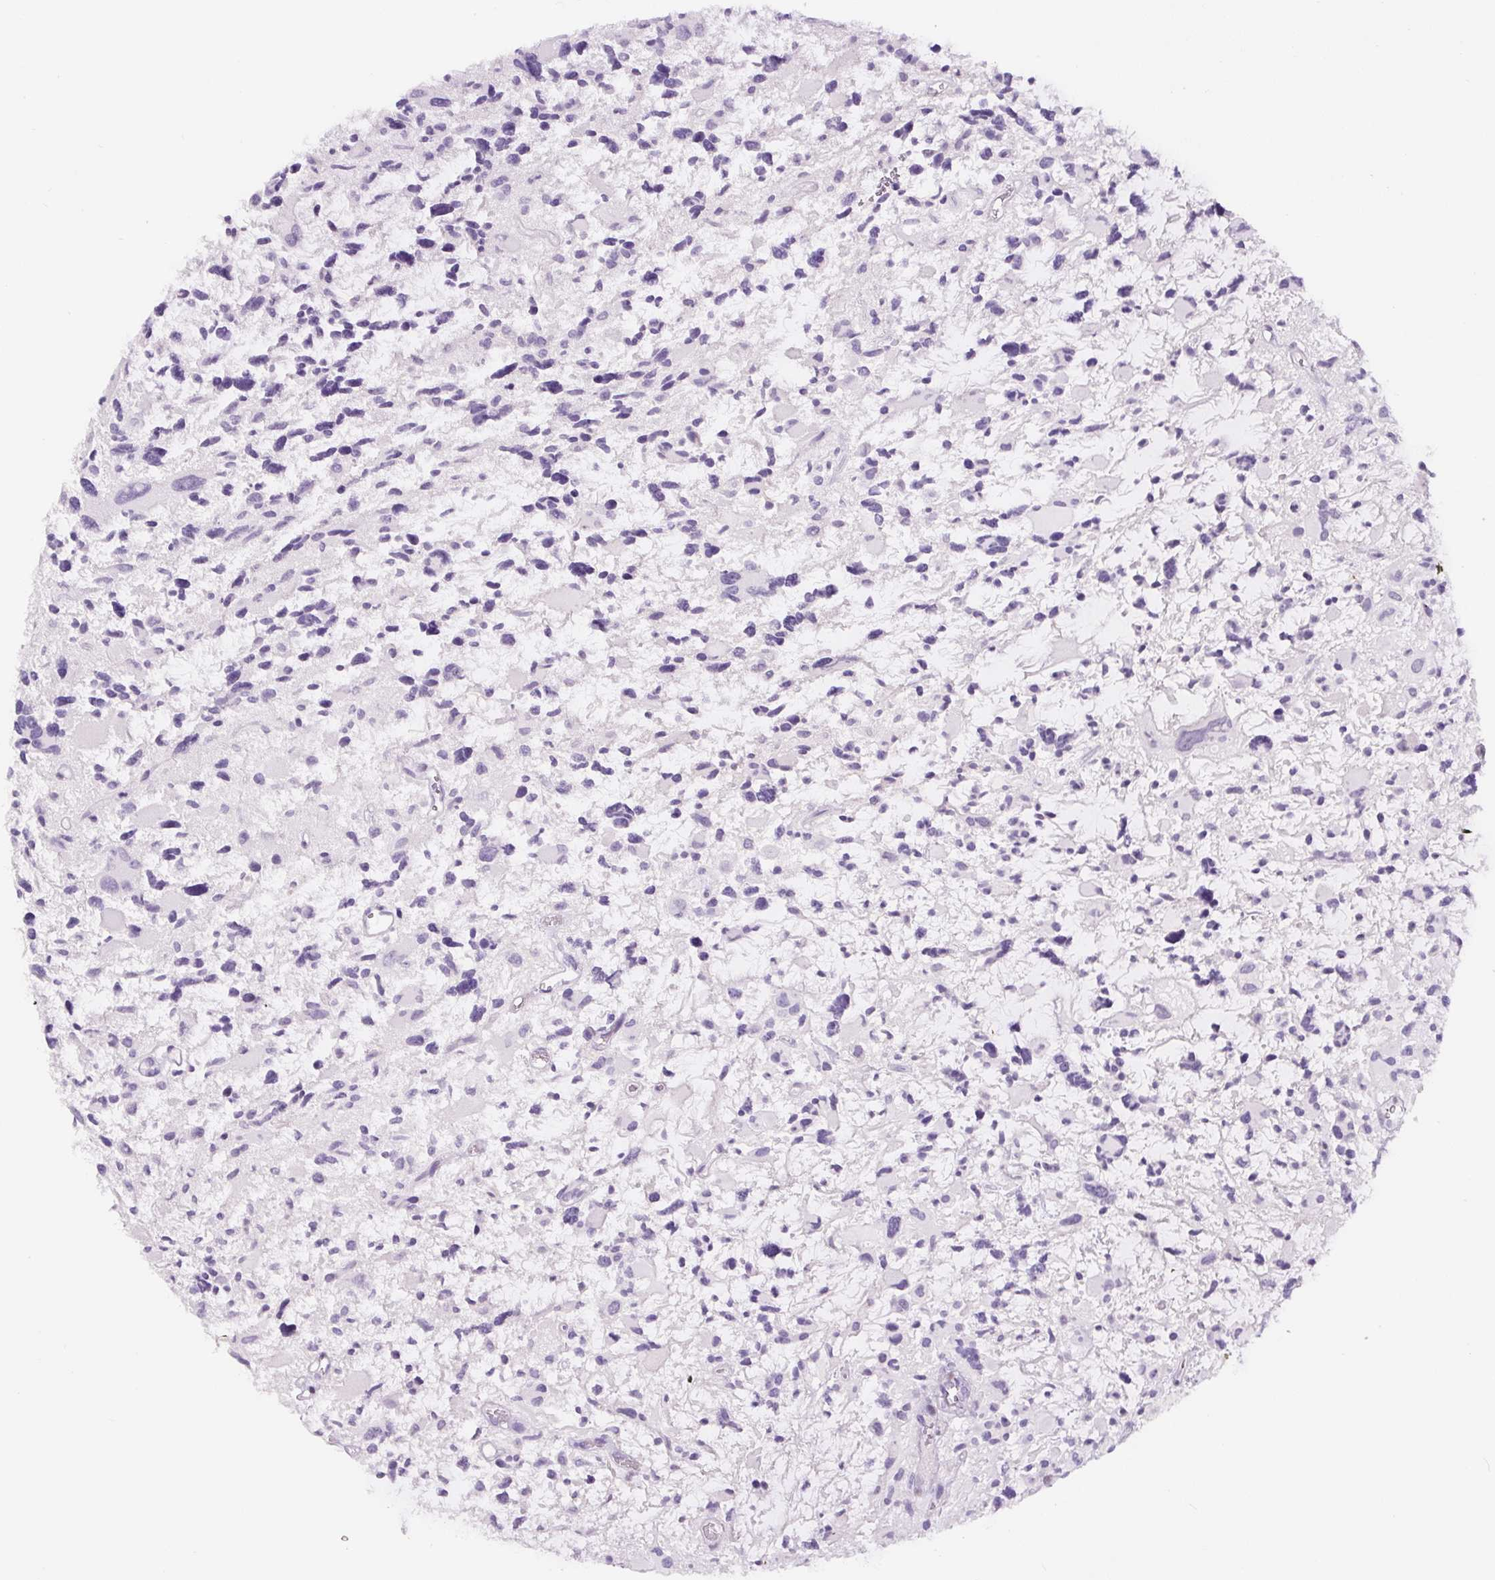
{"staining": {"intensity": "negative", "quantity": "none", "location": "none"}, "tissue": "glioma", "cell_type": "Tumor cells", "image_type": "cancer", "snomed": [{"axis": "morphology", "description": "Glioma, malignant, High grade"}, {"axis": "topography", "description": "Brain"}], "caption": "Tumor cells are negative for protein expression in human malignant high-grade glioma.", "gene": "SIX1", "patient": {"sex": "female", "age": 11}}